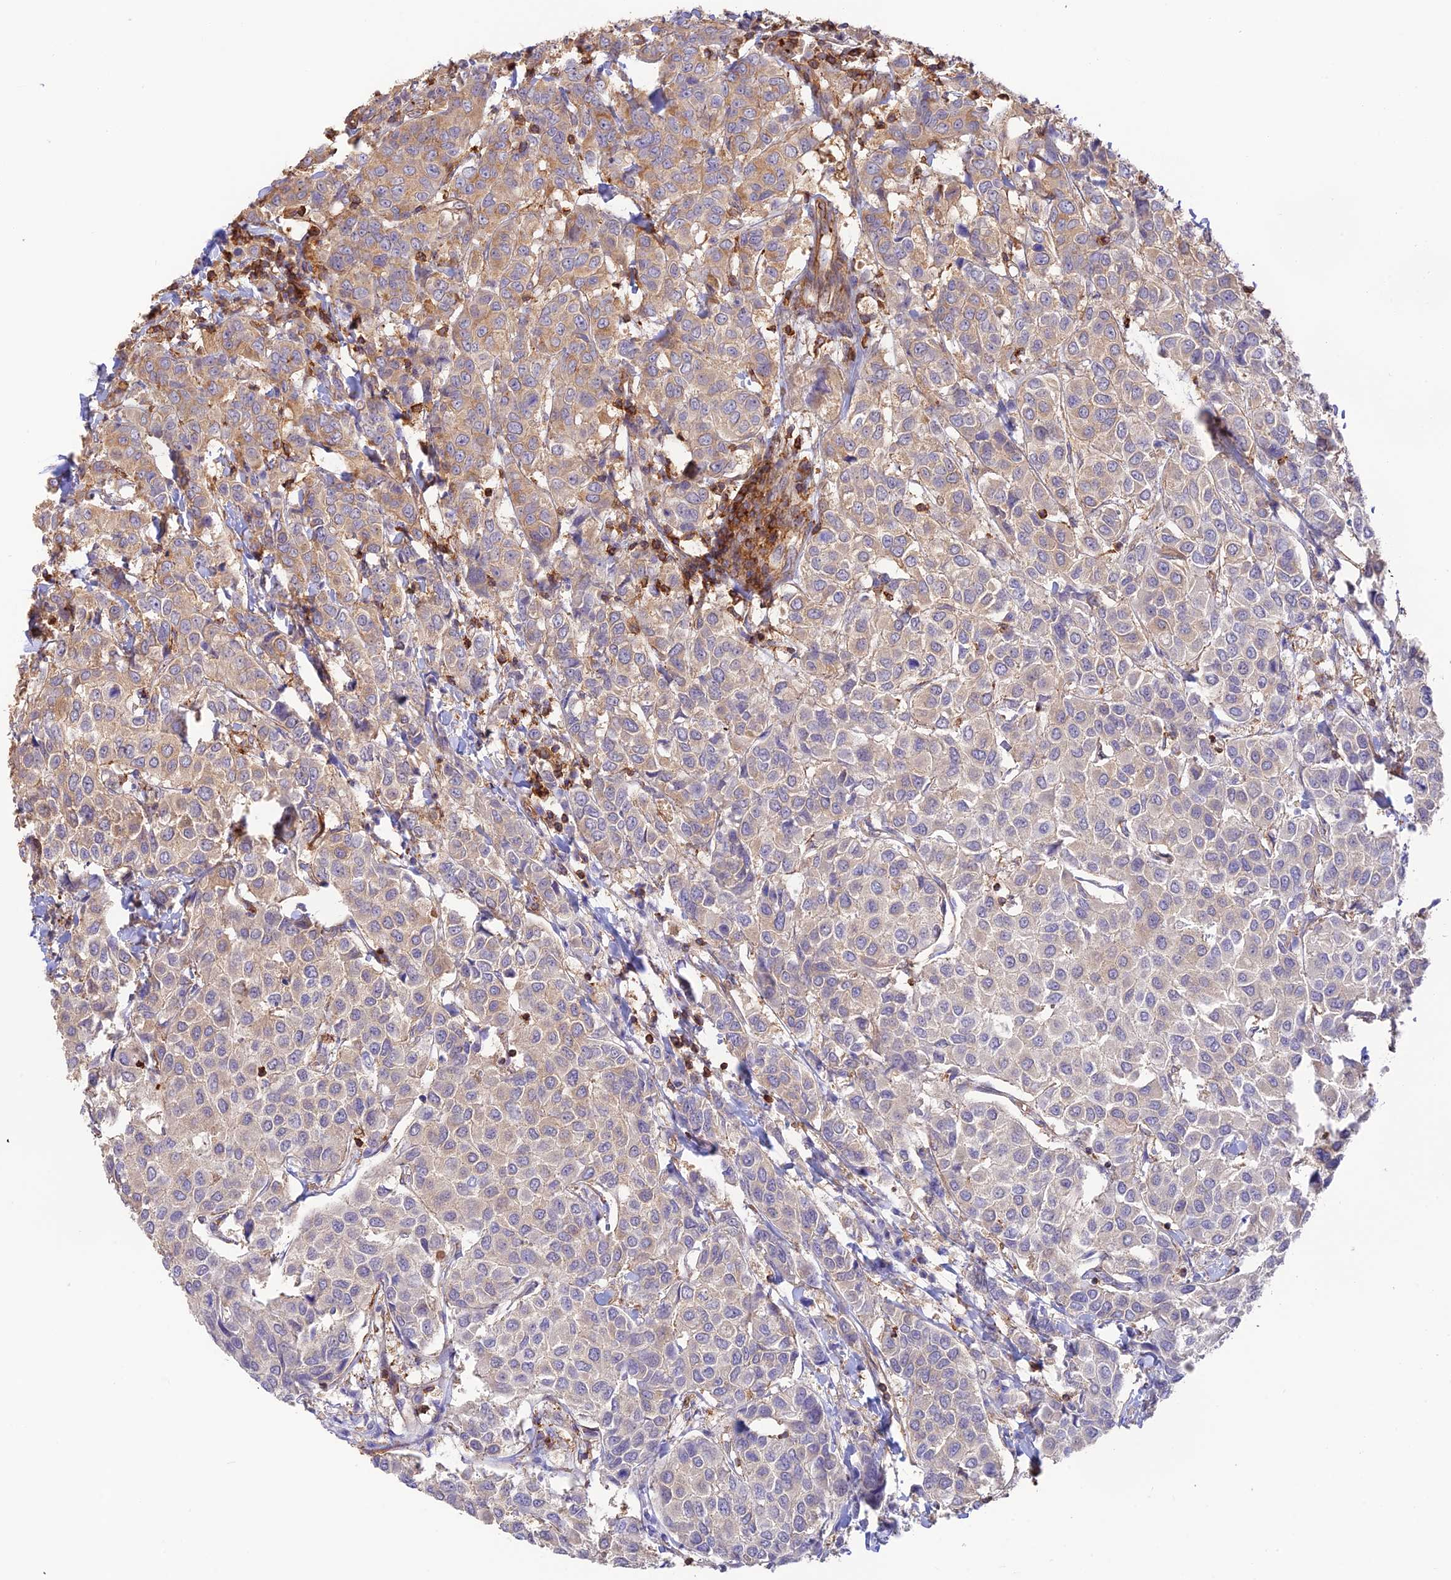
{"staining": {"intensity": "moderate", "quantity": "25%-75%", "location": "cytoplasmic/membranous"}, "tissue": "breast cancer", "cell_type": "Tumor cells", "image_type": "cancer", "snomed": [{"axis": "morphology", "description": "Duct carcinoma"}, {"axis": "topography", "description": "Breast"}], "caption": "Invasive ductal carcinoma (breast) stained with IHC reveals moderate cytoplasmic/membranous positivity in about 25%-75% of tumor cells. Using DAB (brown) and hematoxylin (blue) stains, captured at high magnification using brightfield microscopy.", "gene": "DENND1C", "patient": {"sex": "female", "age": 55}}